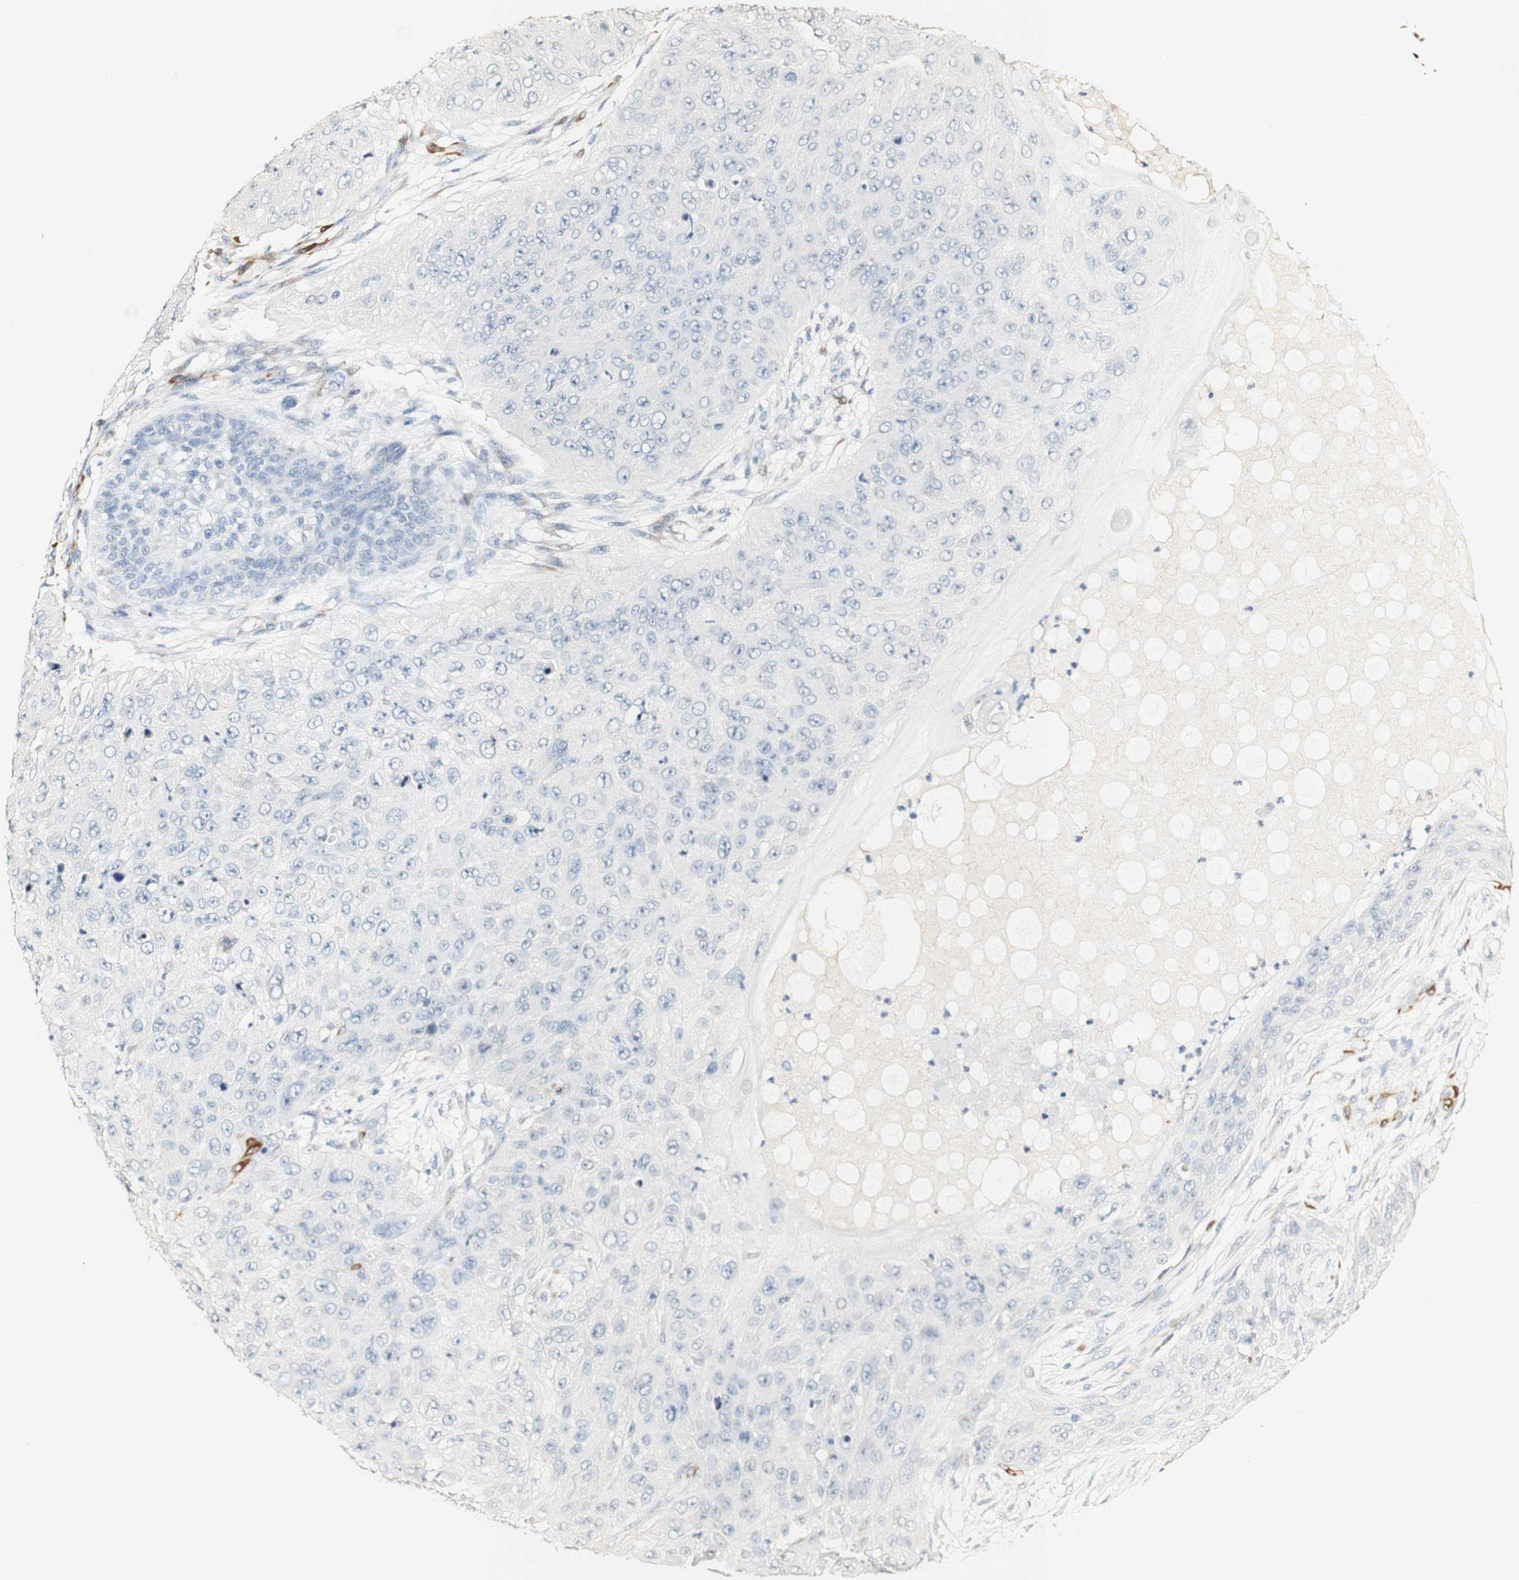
{"staining": {"intensity": "negative", "quantity": "none", "location": "none"}, "tissue": "skin cancer", "cell_type": "Tumor cells", "image_type": "cancer", "snomed": [{"axis": "morphology", "description": "Squamous cell carcinoma, NOS"}, {"axis": "topography", "description": "Skin"}], "caption": "This is a image of immunohistochemistry staining of squamous cell carcinoma (skin), which shows no positivity in tumor cells.", "gene": "FMO3", "patient": {"sex": "female", "age": 80}}